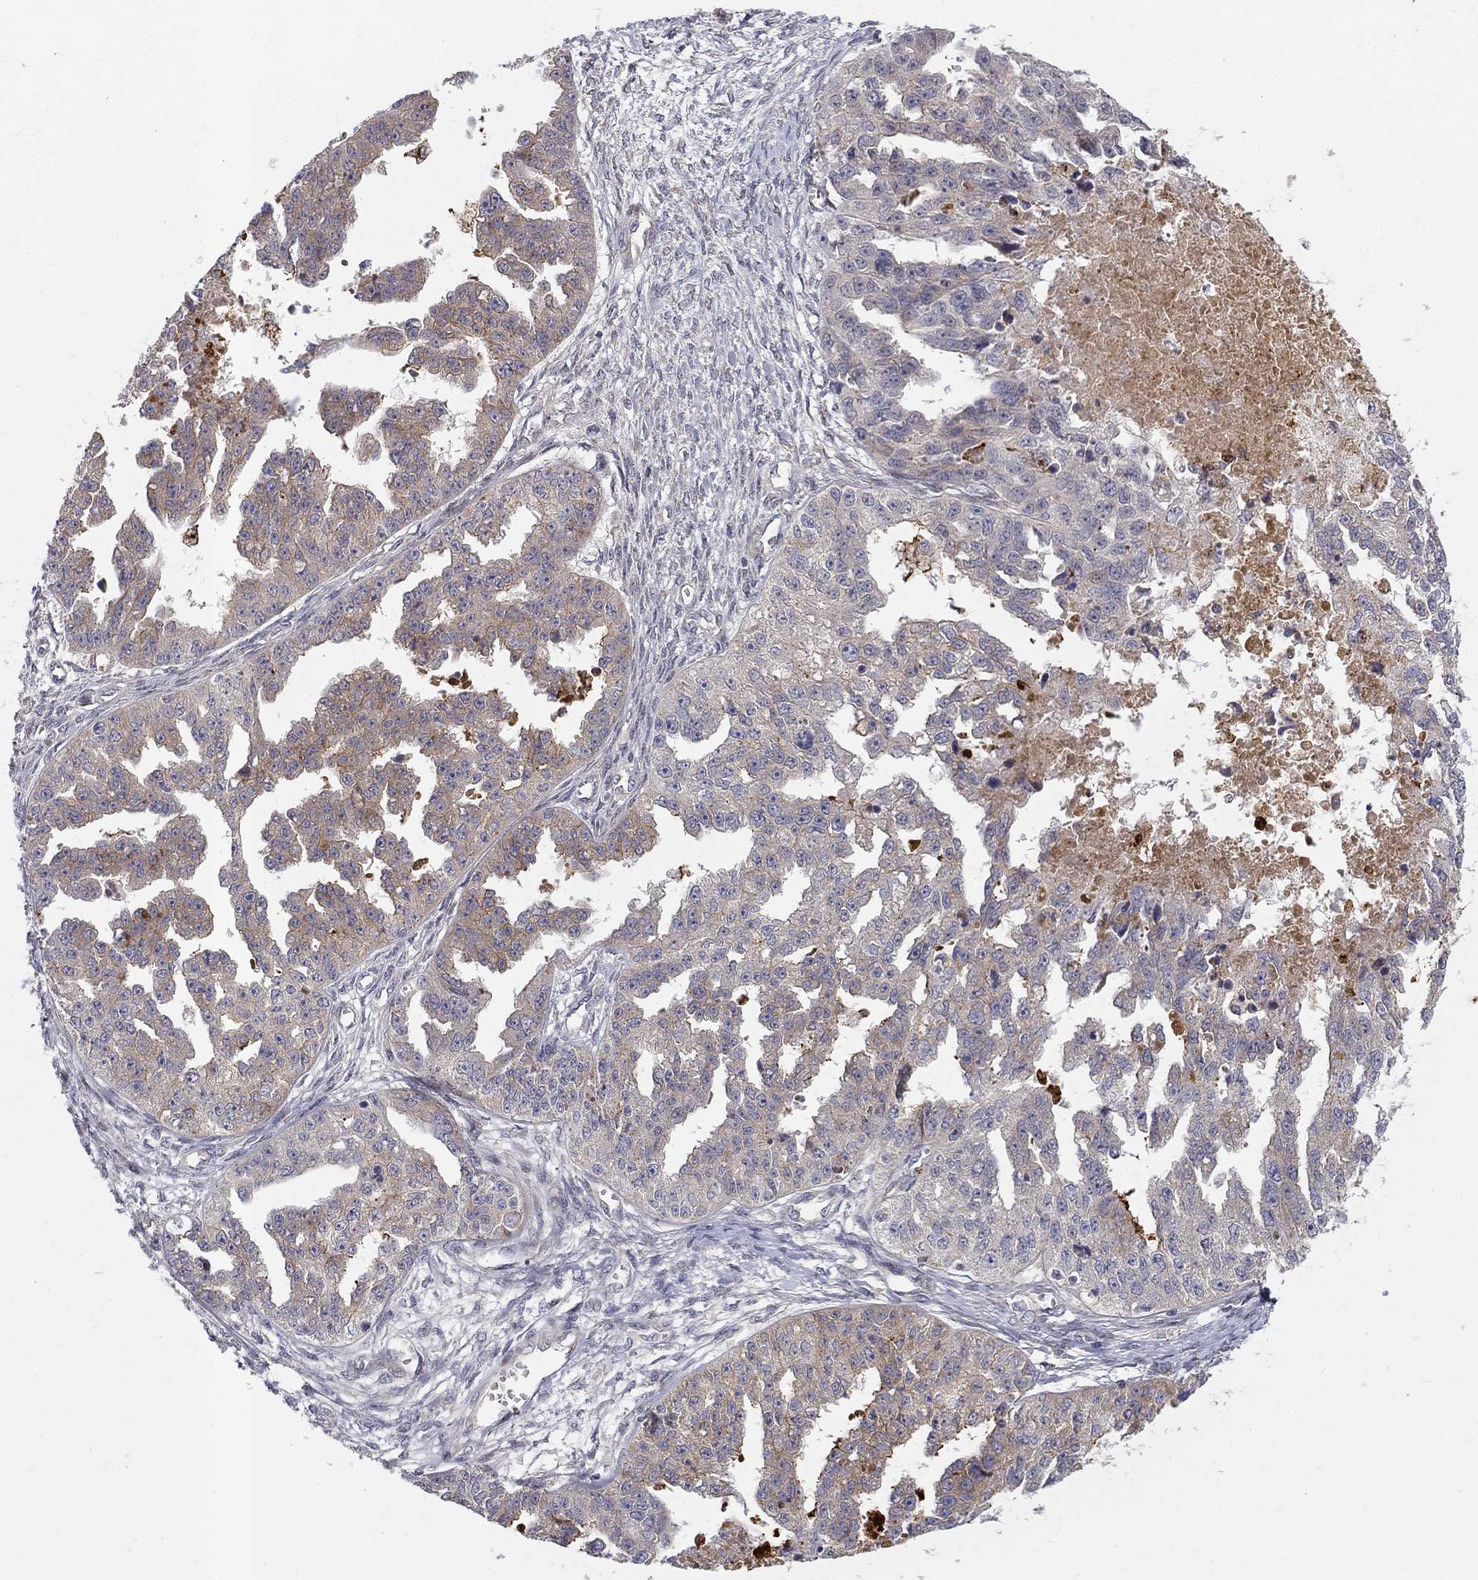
{"staining": {"intensity": "weak", "quantity": "25%-75%", "location": "cytoplasmic/membranous"}, "tissue": "ovarian cancer", "cell_type": "Tumor cells", "image_type": "cancer", "snomed": [{"axis": "morphology", "description": "Cystadenocarcinoma, serous, NOS"}, {"axis": "topography", "description": "Ovary"}], "caption": "There is low levels of weak cytoplasmic/membranous expression in tumor cells of ovarian cancer (serous cystadenocarcinoma), as demonstrated by immunohistochemical staining (brown color).", "gene": "WDR19", "patient": {"sex": "female", "age": 58}}